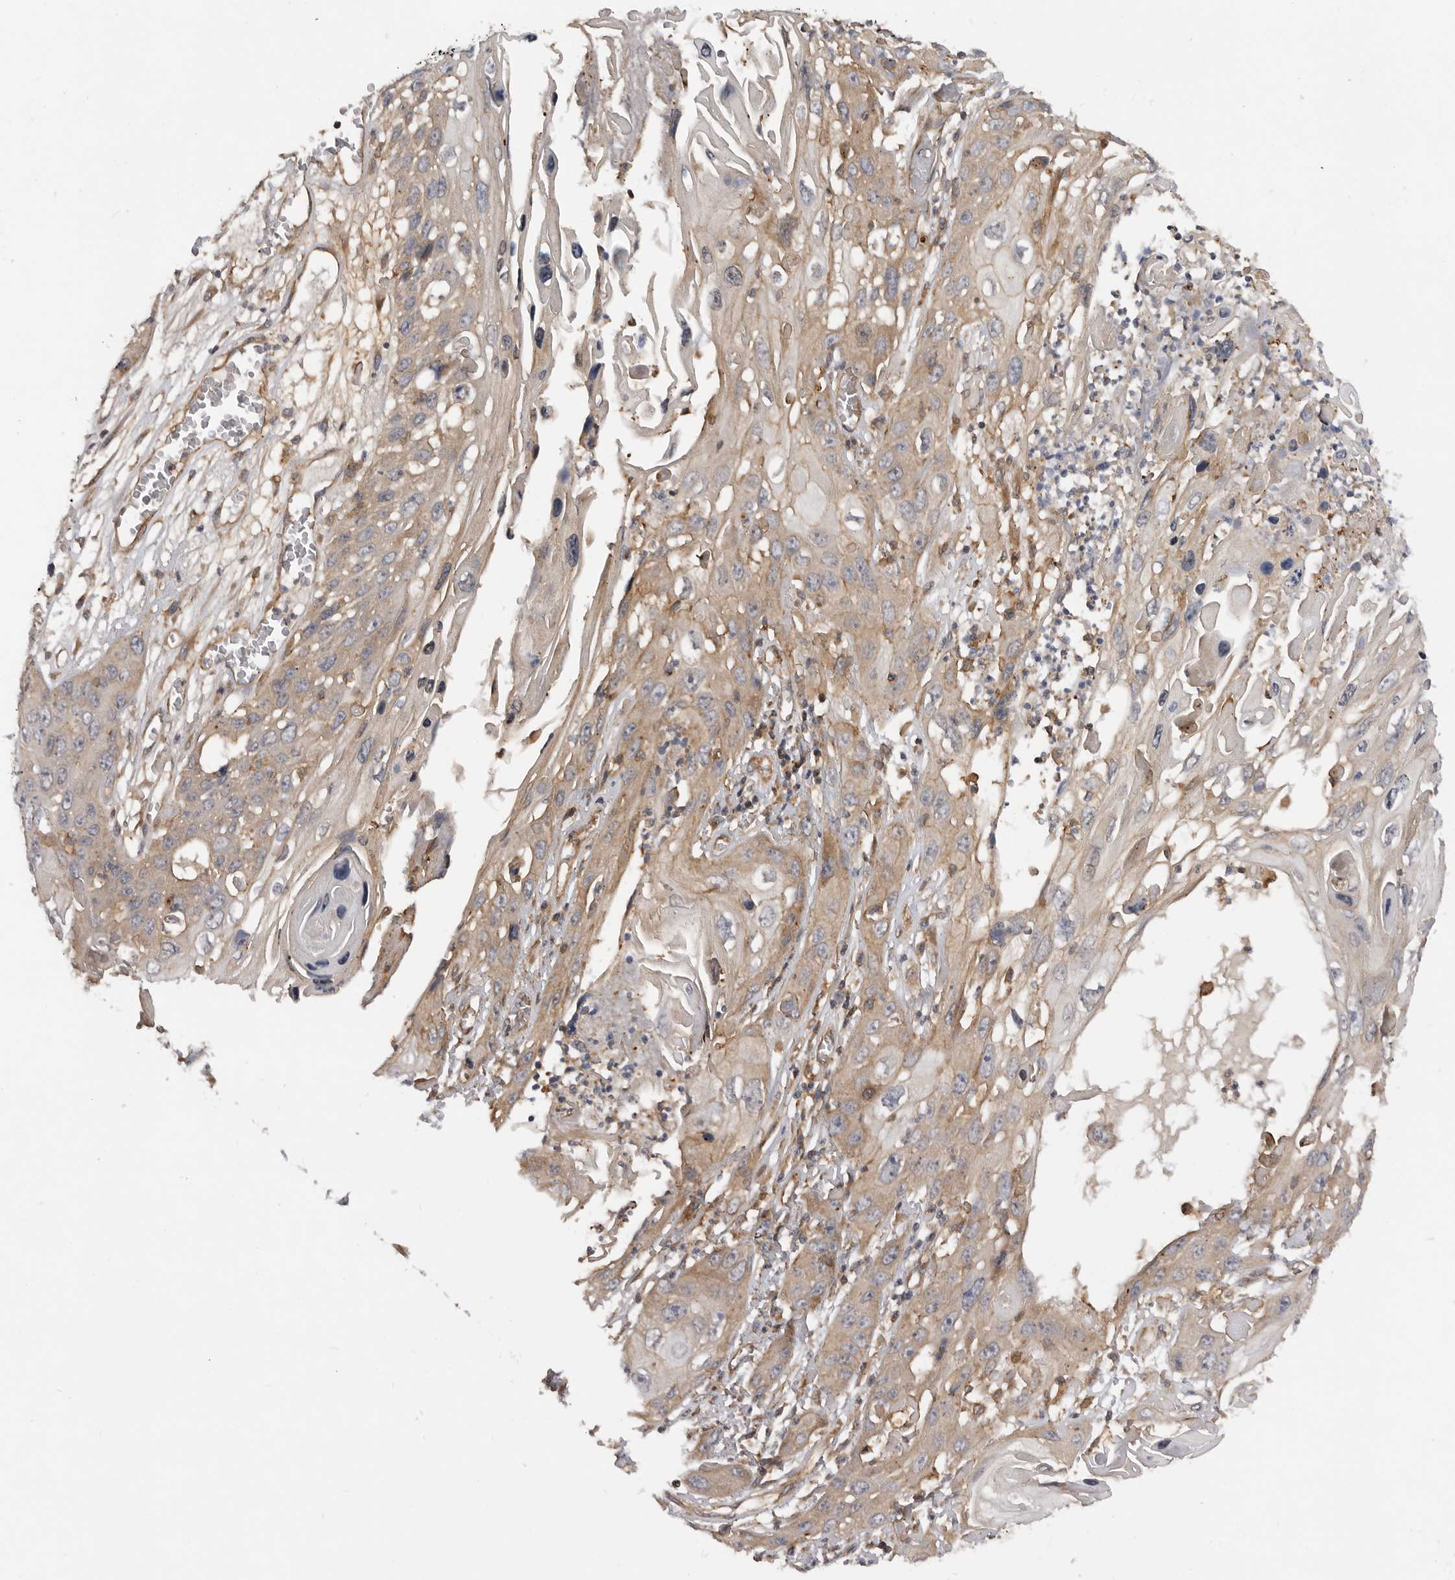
{"staining": {"intensity": "weak", "quantity": "25%-75%", "location": "cytoplasmic/membranous"}, "tissue": "skin cancer", "cell_type": "Tumor cells", "image_type": "cancer", "snomed": [{"axis": "morphology", "description": "Squamous cell carcinoma, NOS"}, {"axis": "topography", "description": "Skin"}], "caption": "A brown stain labels weak cytoplasmic/membranous positivity of a protein in skin cancer (squamous cell carcinoma) tumor cells. (DAB = brown stain, brightfield microscopy at high magnification).", "gene": "TRIM56", "patient": {"sex": "male", "age": 55}}